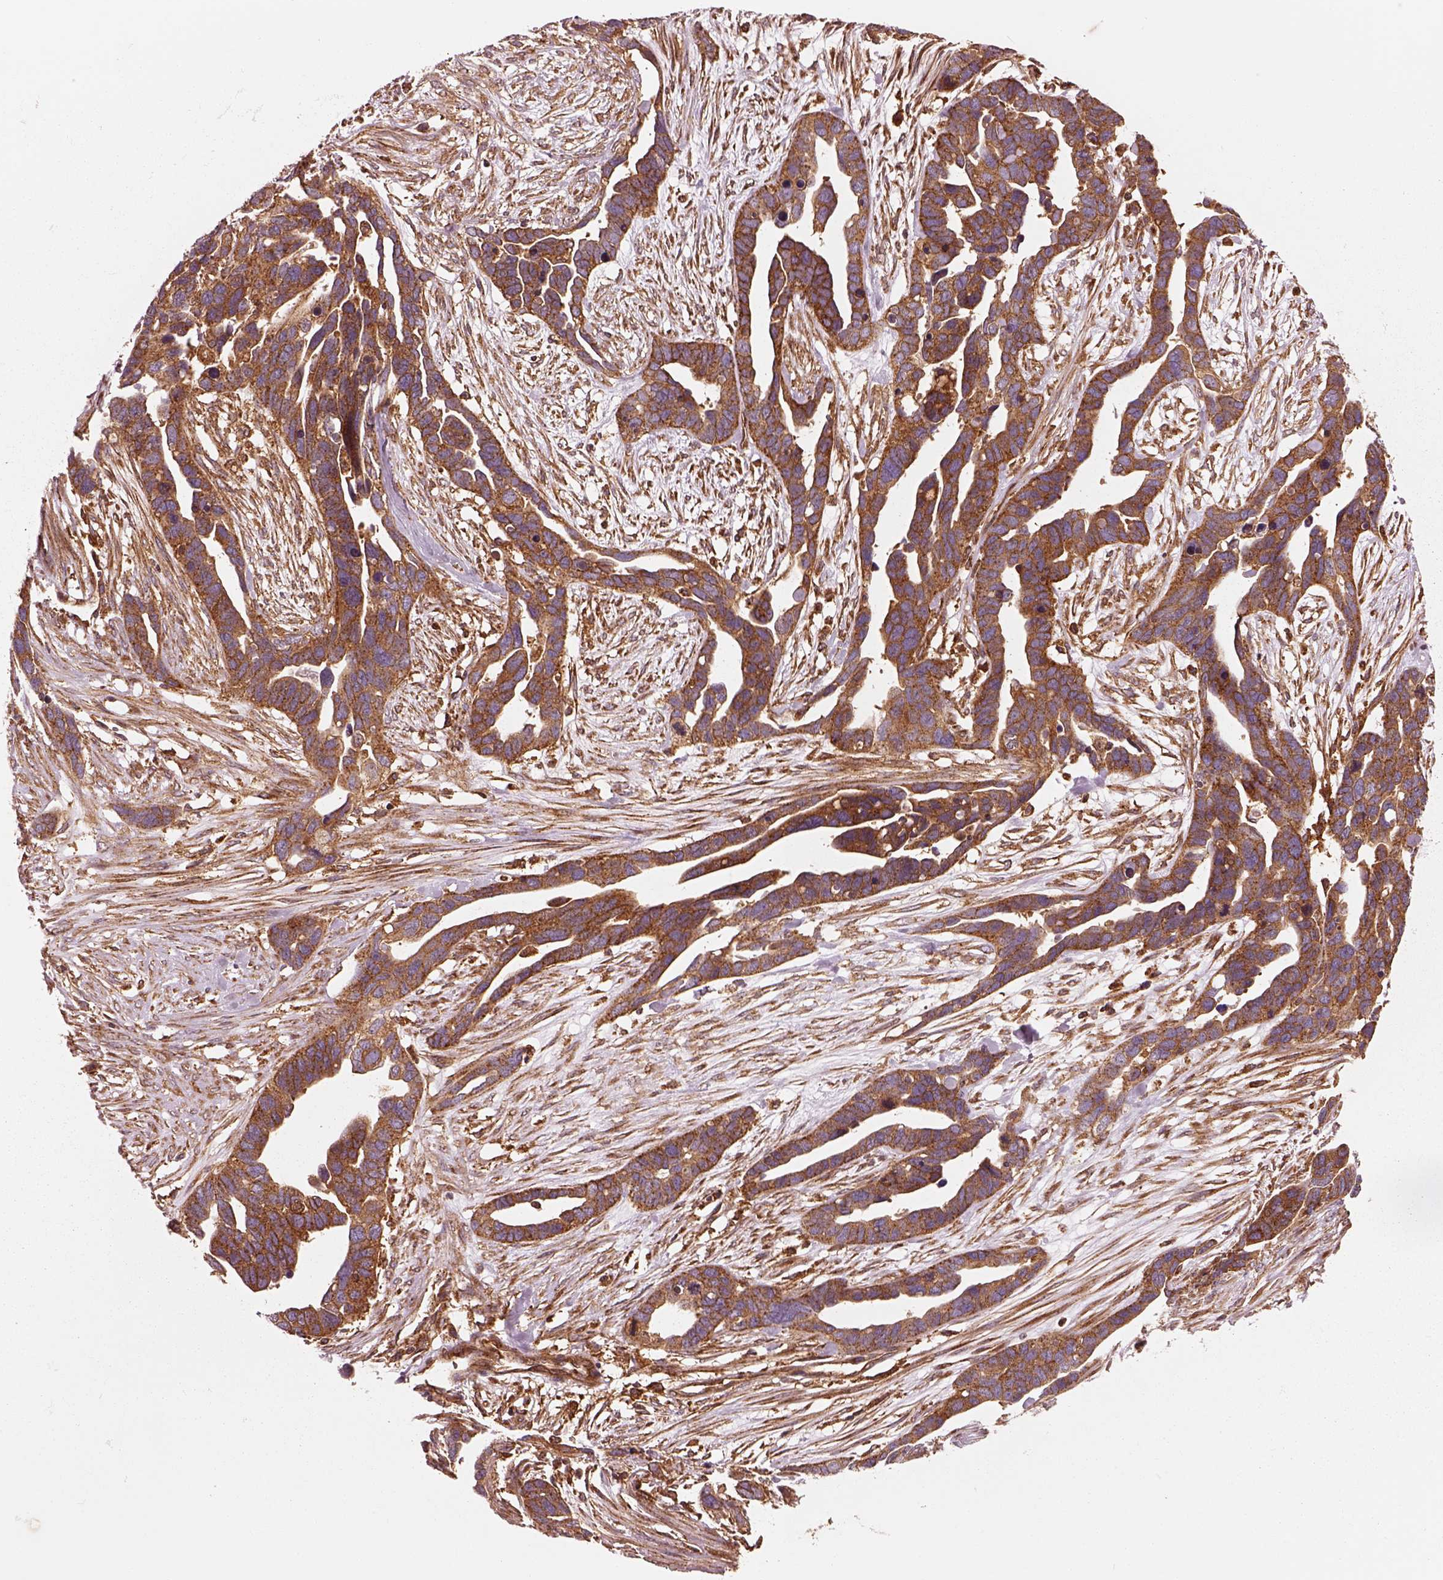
{"staining": {"intensity": "strong", "quantity": ">75%", "location": "cytoplasmic/membranous"}, "tissue": "ovarian cancer", "cell_type": "Tumor cells", "image_type": "cancer", "snomed": [{"axis": "morphology", "description": "Cystadenocarcinoma, serous, NOS"}, {"axis": "topography", "description": "Ovary"}], "caption": "Ovarian cancer stained for a protein reveals strong cytoplasmic/membranous positivity in tumor cells.", "gene": "WASHC2A", "patient": {"sex": "female", "age": 54}}